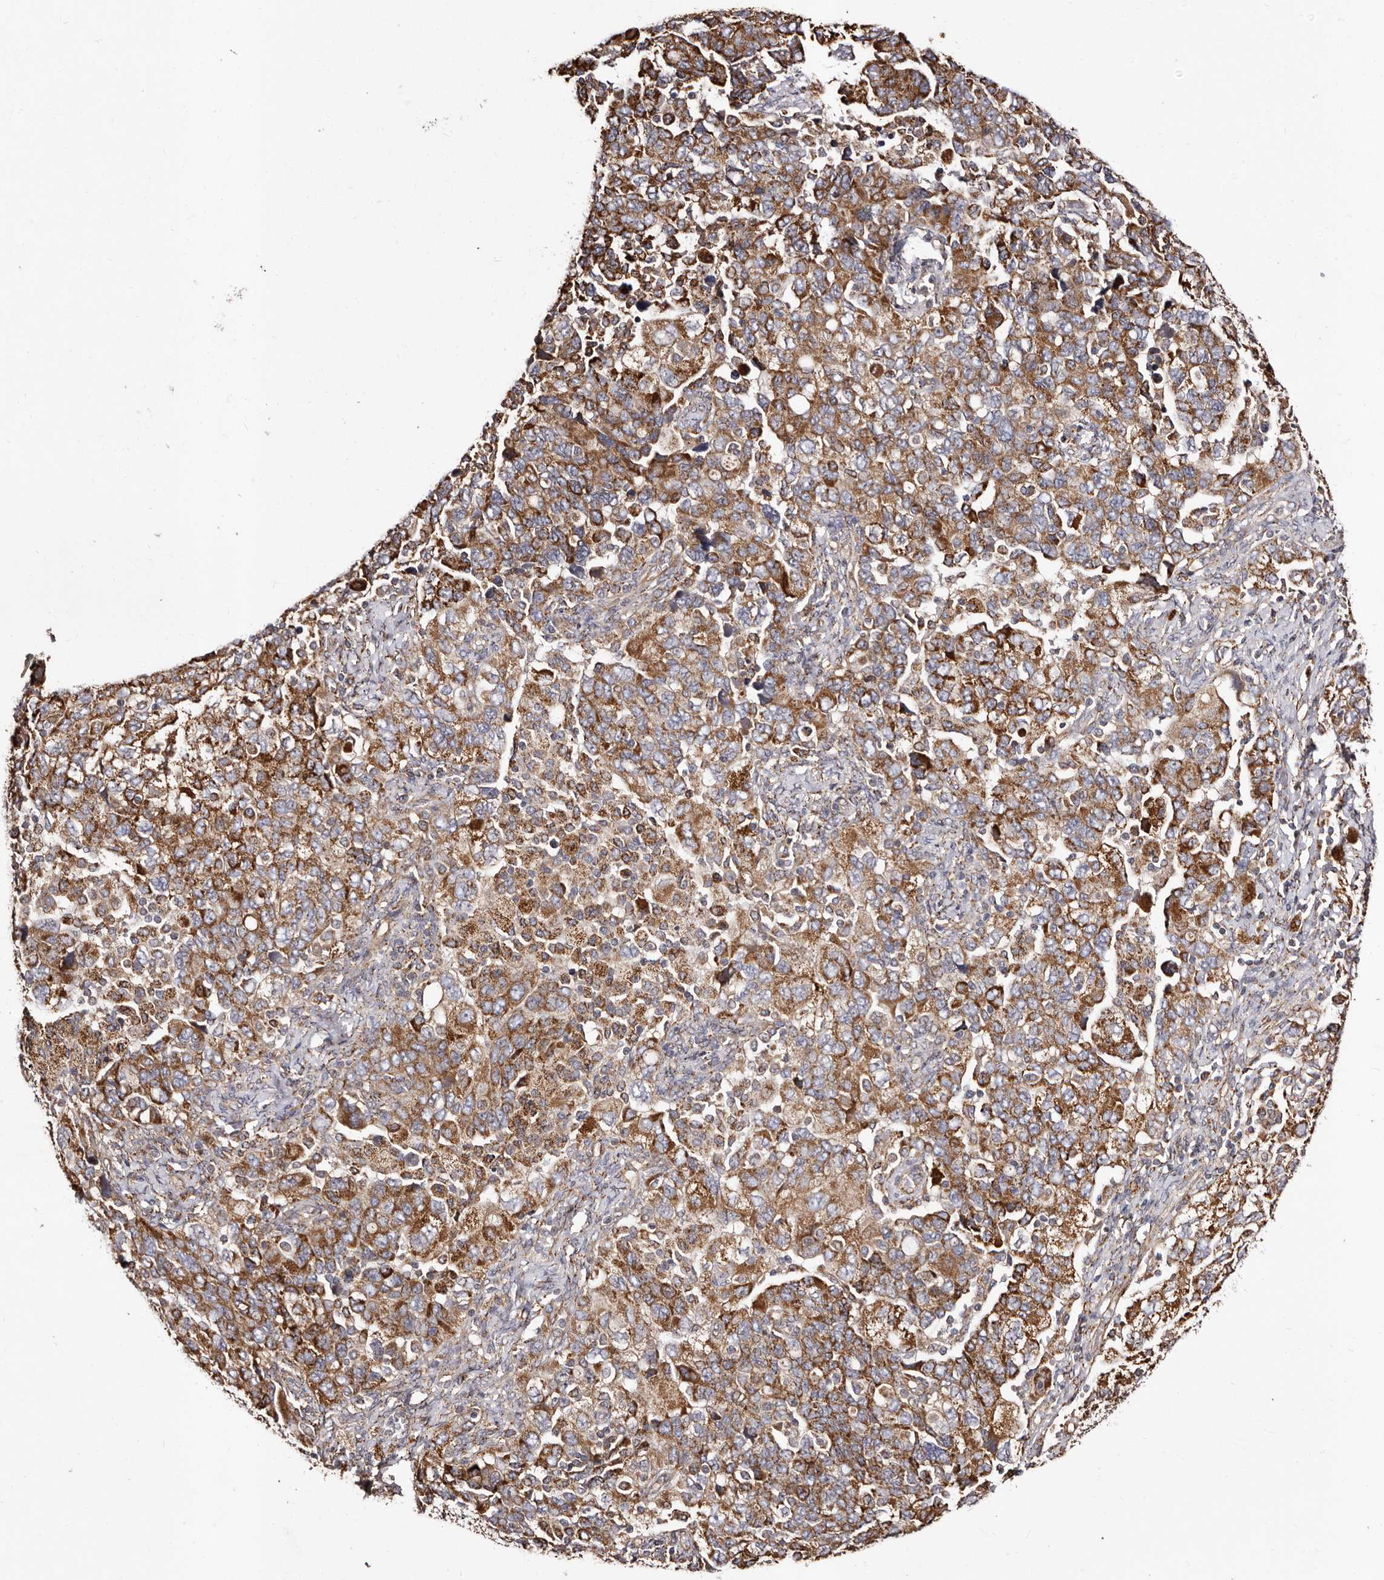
{"staining": {"intensity": "strong", "quantity": ">75%", "location": "cytoplasmic/membranous"}, "tissue": "ovarian cancer", "cell_type": "Tumor cells", "image_type": "cancer", "snomed": [{"axis": "morphology", "description": "Carcinoma, NOS"}, {"axis": "morphology", "description": "Cystadenocarcinoma, serous, NOS"}, {"axis": "topography", "description": "Ovary"}], "caption": "Immunohistochemistry image of neoplastic tissue: ovarian cancer stained using immunohistochemistry (IHC) reveals high levels of strong protein expression localized specifically in the cytoplasmic/membranous of tumor cells, appearing as a cytoplasmic/membranous brown color.", "gene": "LUZP1", "patient": {"sex": "female", "age": 69}}